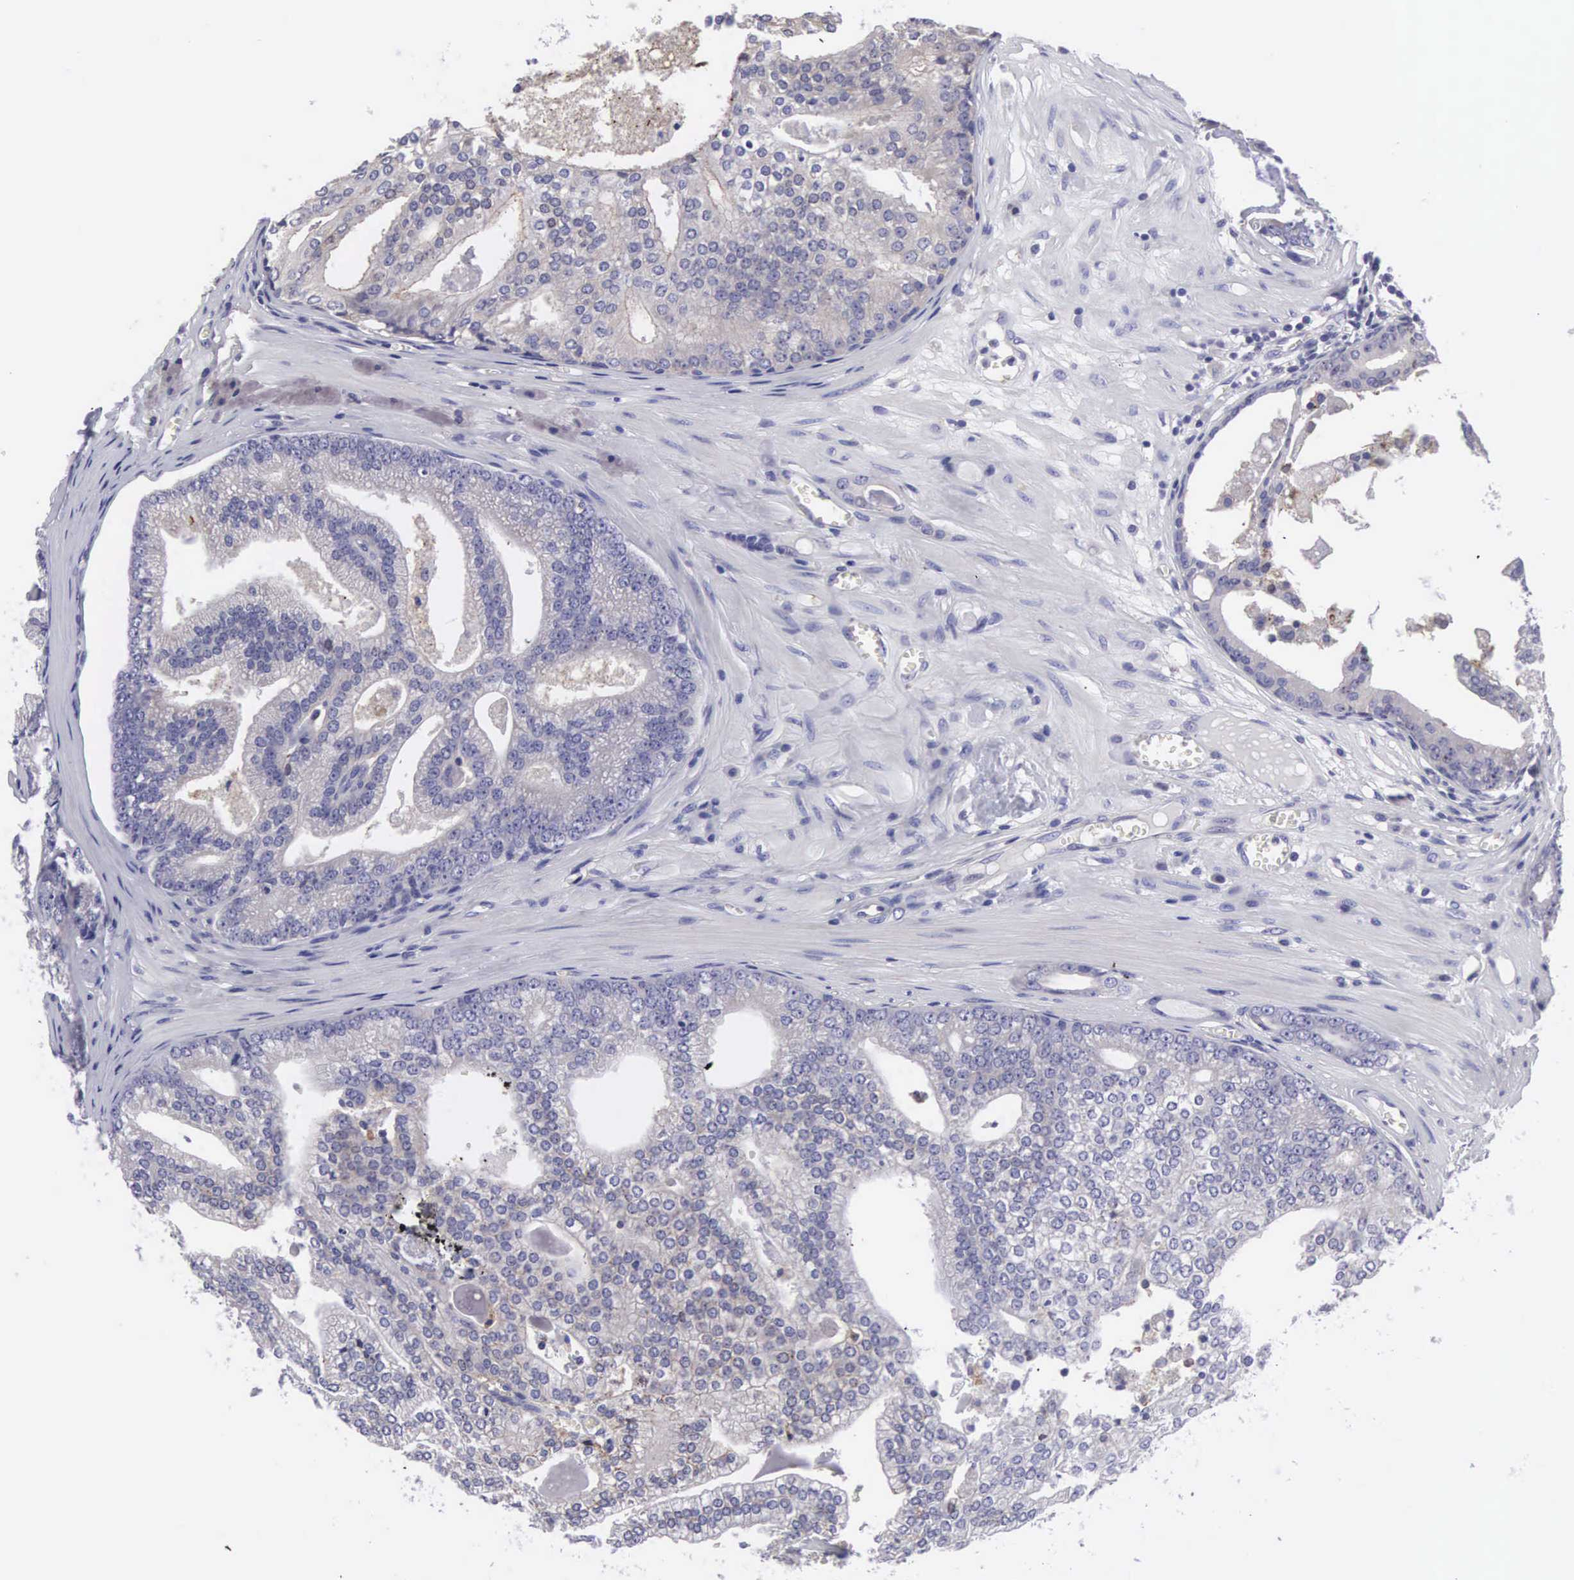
{"staining": {"intensity": "negative", "quantity": "none", "location": "none"}, "tissue": "prostate cancer", "cell_type": "Tumor cells", "image_type": "cancer", "snomed": [{"axis": "morphology", "description": "Adenocarcinoma, High grade"}, {"axis": "topography", "description": "Prostate"}], "caption": "Tumor cells show no significant protein positivity in prostate cancer. (DAB (3,3'-diaminobenzidine) immunohistochemistry with hematoxylin counter stain).", "gene": "SLITRK4", "patient": {"sex": "male", "age": 56}}